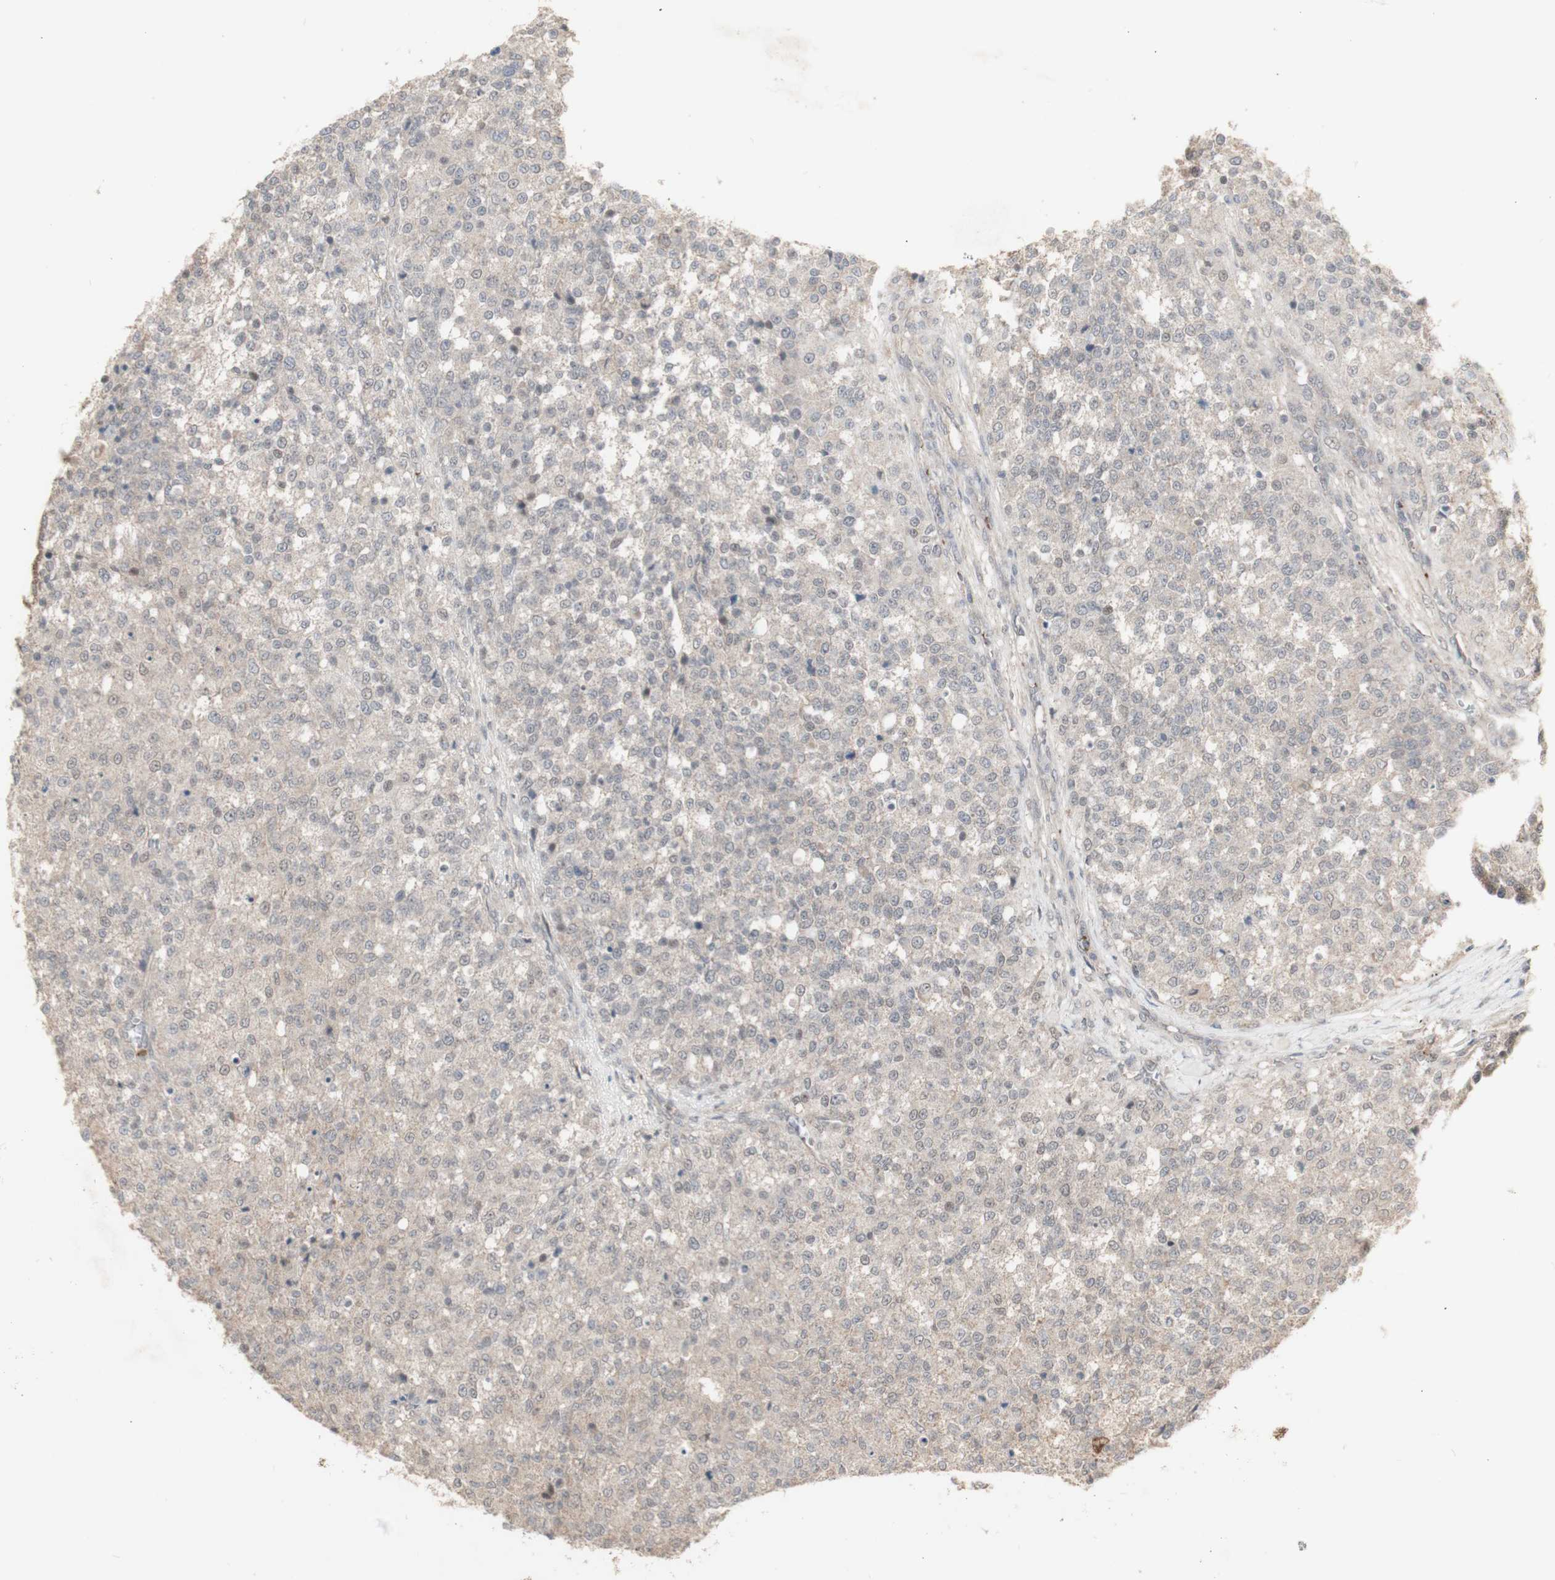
{"staining": {"intensity": "weak", "quantity": ">75%", "location": "cytoplasmic/membranous"}, "tissue": "testis cancer", "cell_type": "Tumor cells", "image_type": "cancer", "snomed": [{"axis": "morphology", "description": "Seminoma, NOS"}, {"axis": "topography", "description": "Testis"}], "caption": "Protein staining by immunohistochemistry (IHC) exhibits weak cytoplasmic/membranous staining in about >75% of tumor cells in testis cancer (seminoma).", "gene": "ALOX12", "patient": {"sex": "male", "age": 59}}